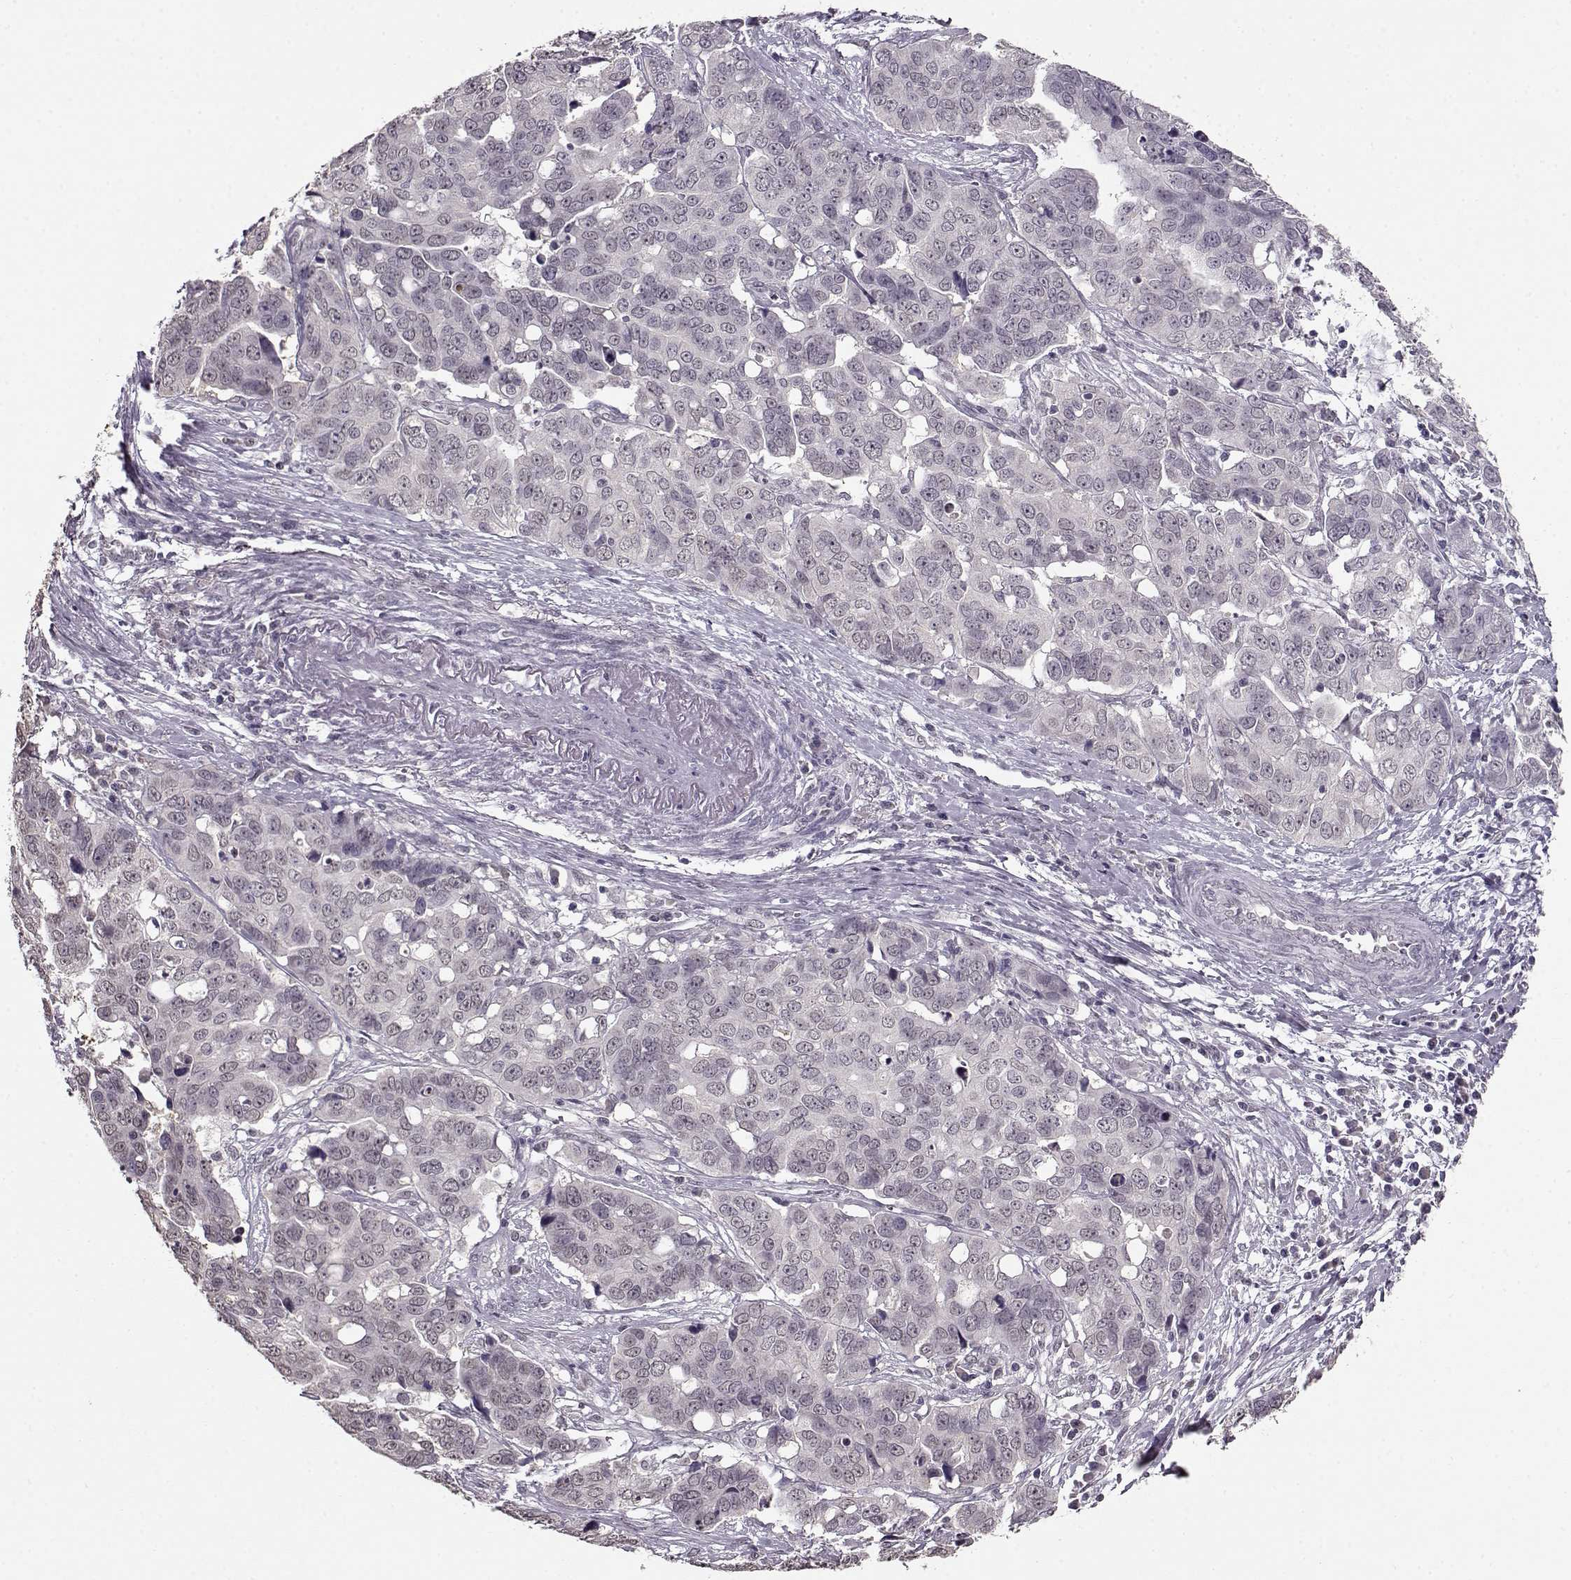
{"staining": {"intensity": "negative", "quantity": "none", "location": "none"}, "tissue": "ovarian cancer", "cell_type": "Tumor cells", "image_type": "cancer", "snomed": [{"axis": "morphology", "description": "Carcinoma, endometroid"}, {"axis": "topography", "description": "Ovary"}], "caption": "High power microscopy photomicrograph of an immunohistochemistry histopathology image of ovarian cancer (endometroid carcinoma), revealing no significant positivity in tumor cells. The staining was performed using DAB (3,3'-diaminobenzidine) to visualize the protein expression in brown, while the nuclei were stained in blue with hematoxylin (Magnification: 20x).", "gene": "RP1L1", "patient": {"sex": "female", "age": 78}}